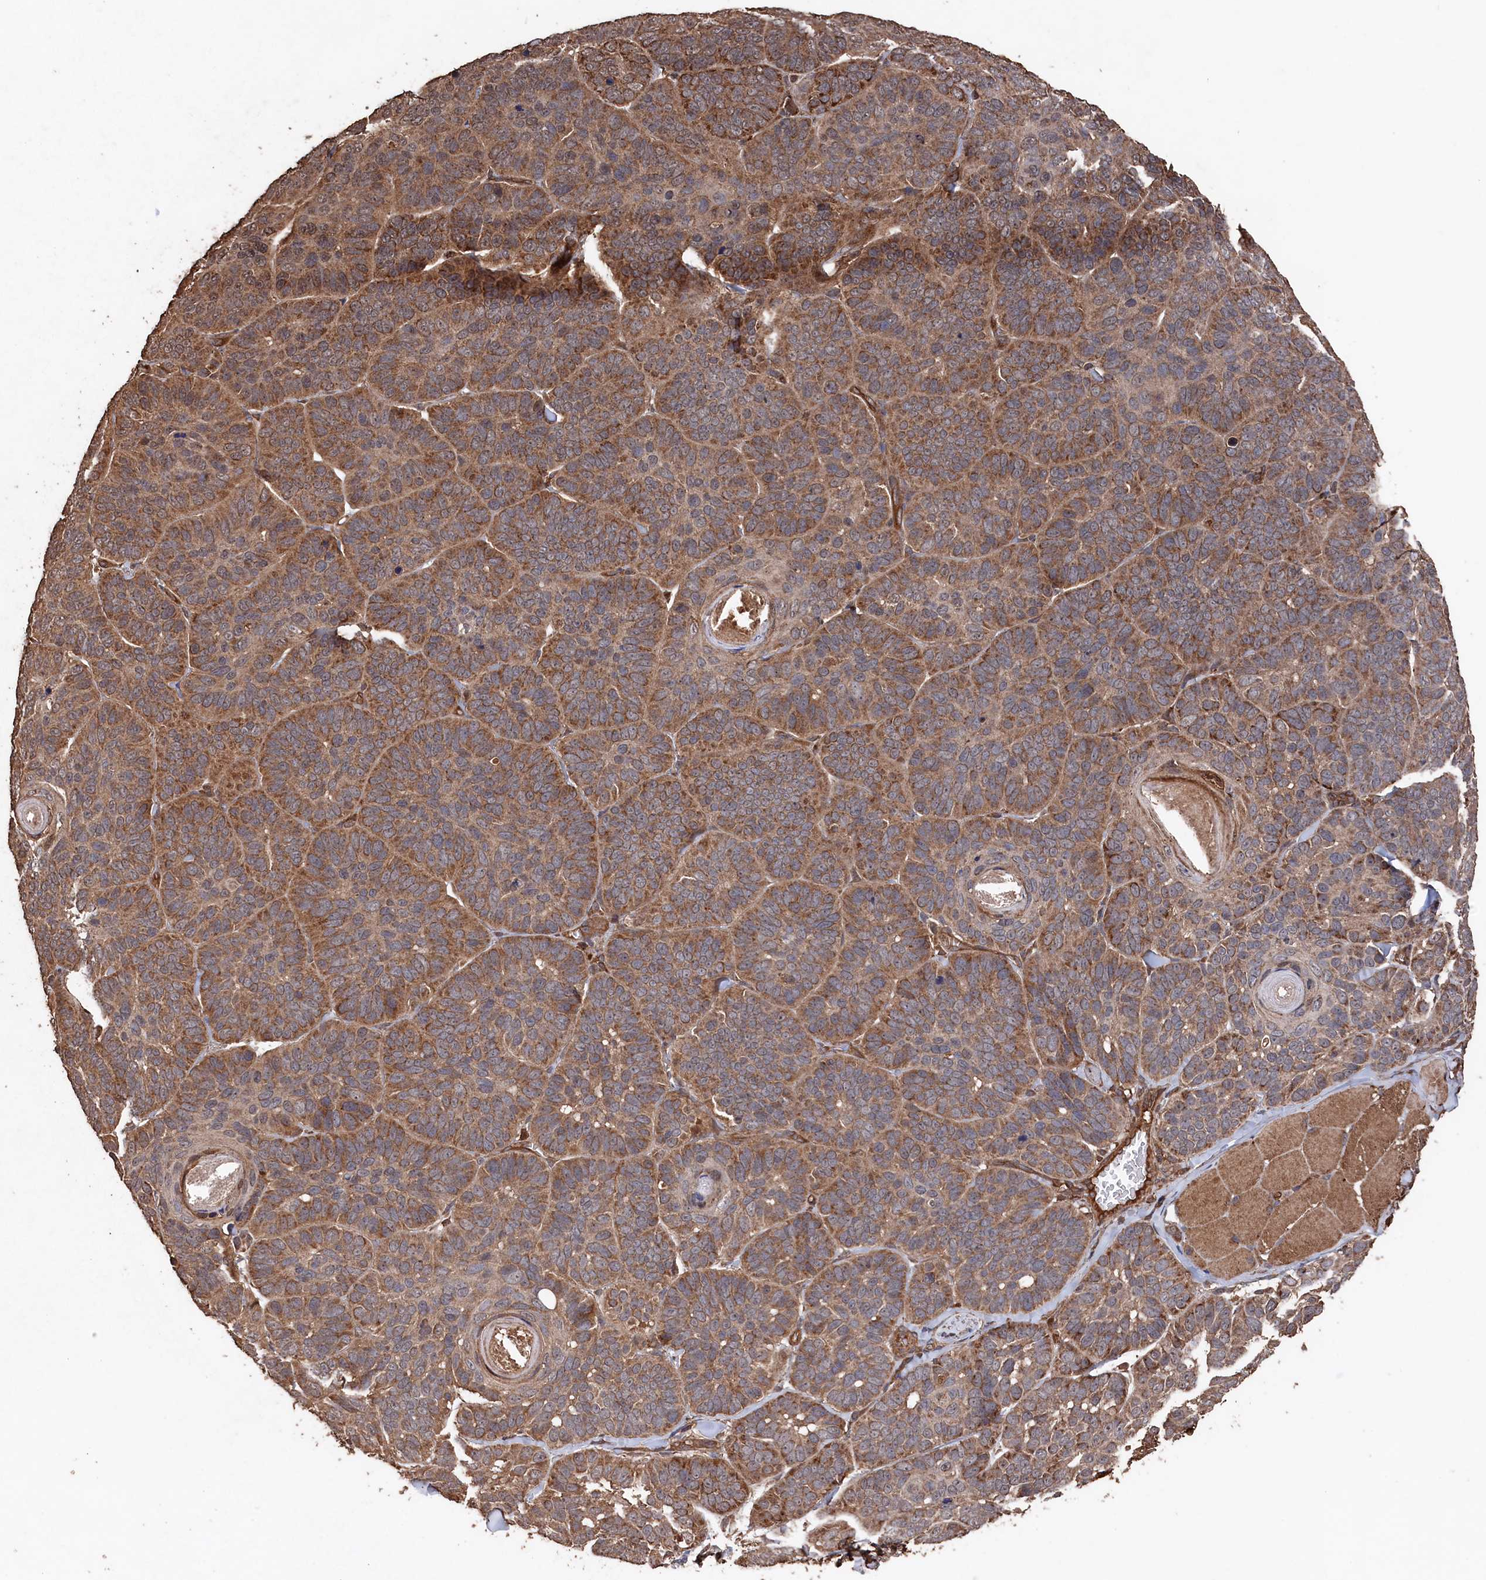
{"staining": {"intensity": "moderate", "quantity": ">75%", "location": "cytoplasmic/membranous"}, "tissue": "skin cancer", "cell_type": "Tumor cells", "image_type": "cancer", "snomed": [{"axis": "morphology", "description": "Basal cell carcinoma"}, {"axis": "topography", "description": "Skin"}], "caption": "Immunohistochemical staining of human skin cancer reveals medium levels of moderate cytoplasmic/membranous staining in approximately >75% of tumor cells.", "gene": "SNX33", "patient": {"sex": "male", "age": 62}}